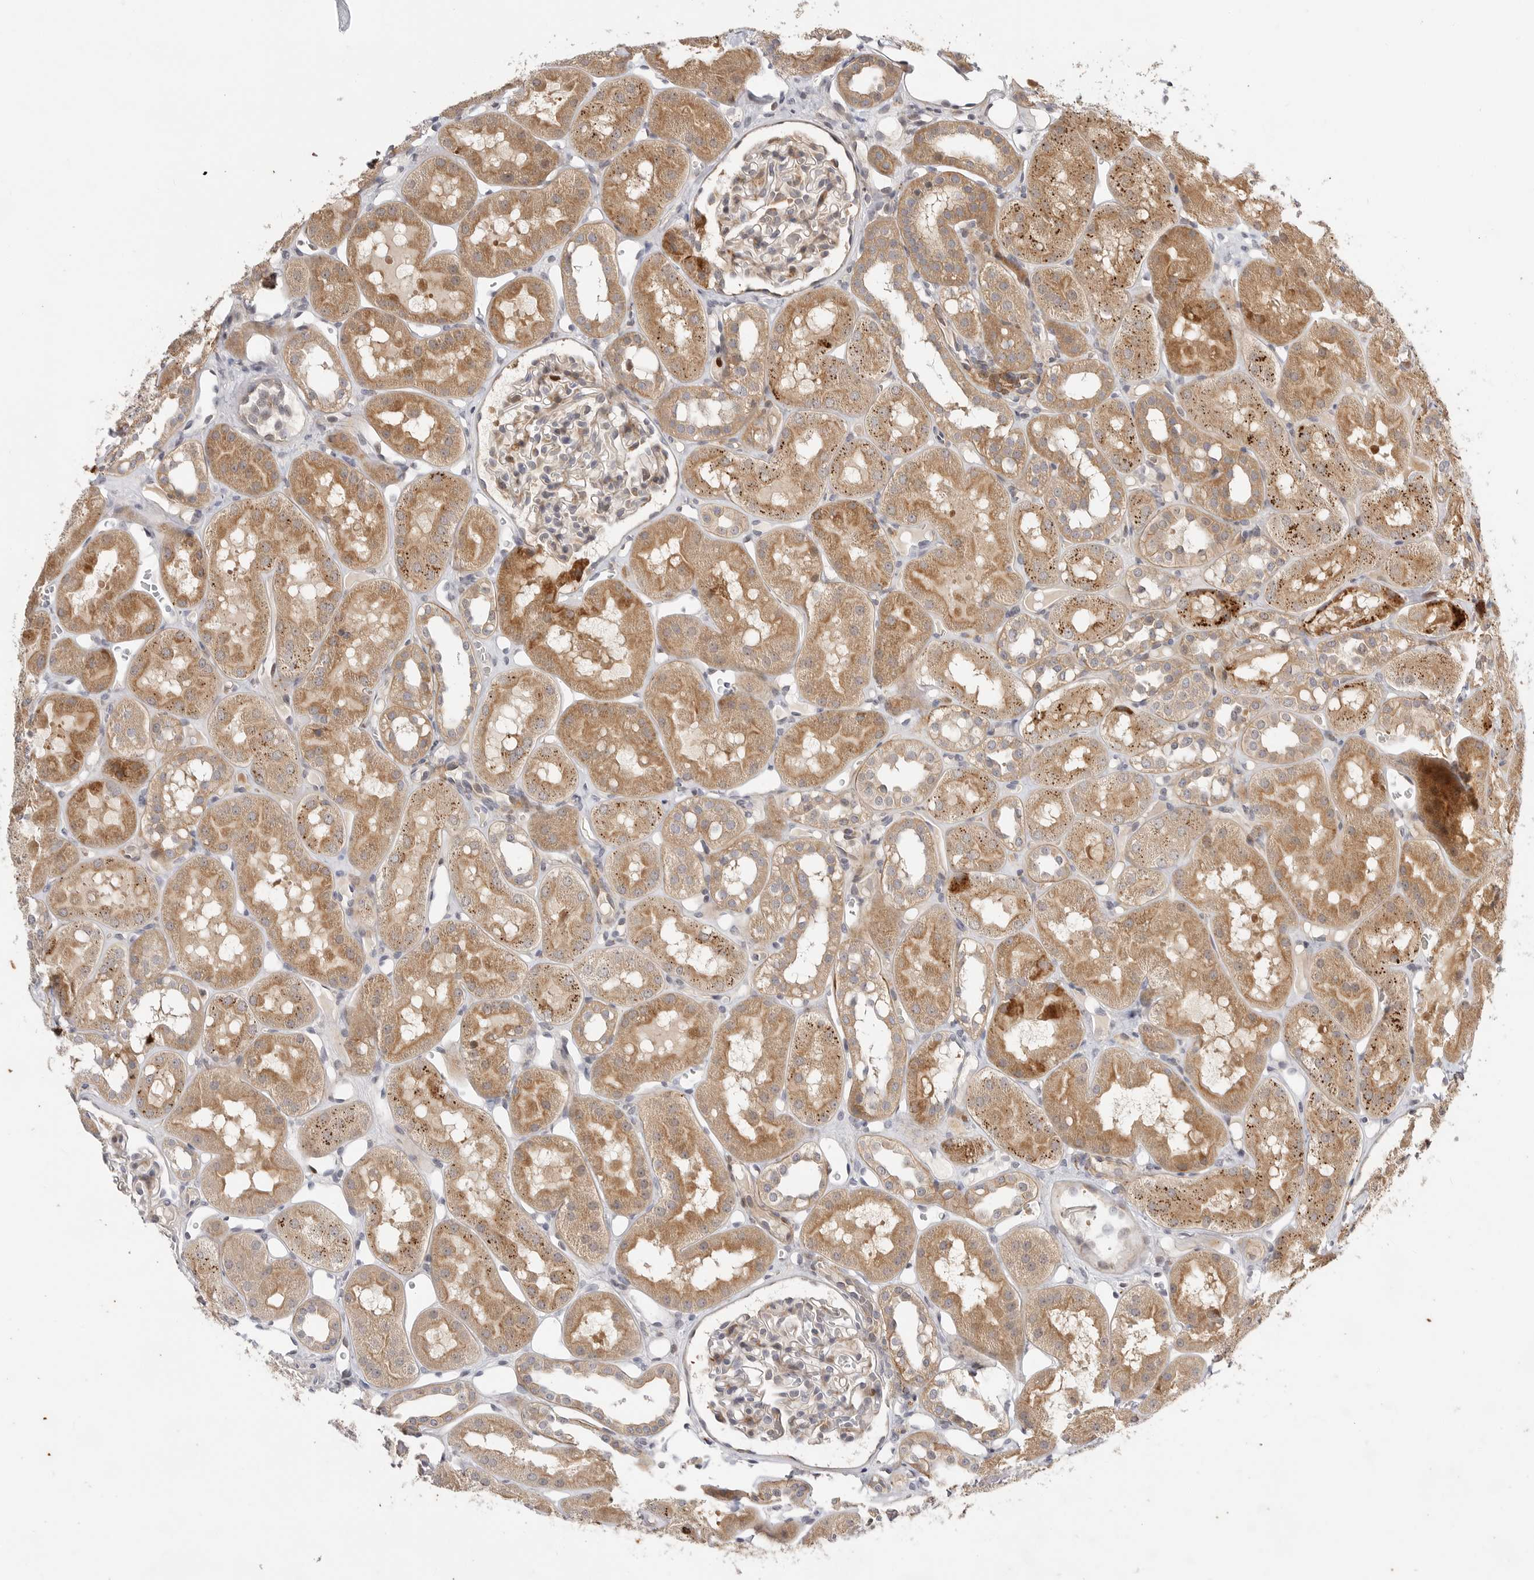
{"staining": {"intensity": "moderate", "quantity": "<25%", "location": "cytoplasmic/membranous"}, "tissue": "kidney", "cell_type": "Cells in glomeruli", "image_type": "normal", "snomed": [{"axis": "morphology", "description": "Normal tissue, NOS"}, {"axis": "topography", "description": "Kidney"}], "caption": "Immunohistochemical staining of benign kidney shows low levels of moderate cytoplasmic/membranous positivity in approximately <25% of cells in glomeruli.", "gene": "CSNK1G3", "patient": {"sex": "male", "age": 16}}